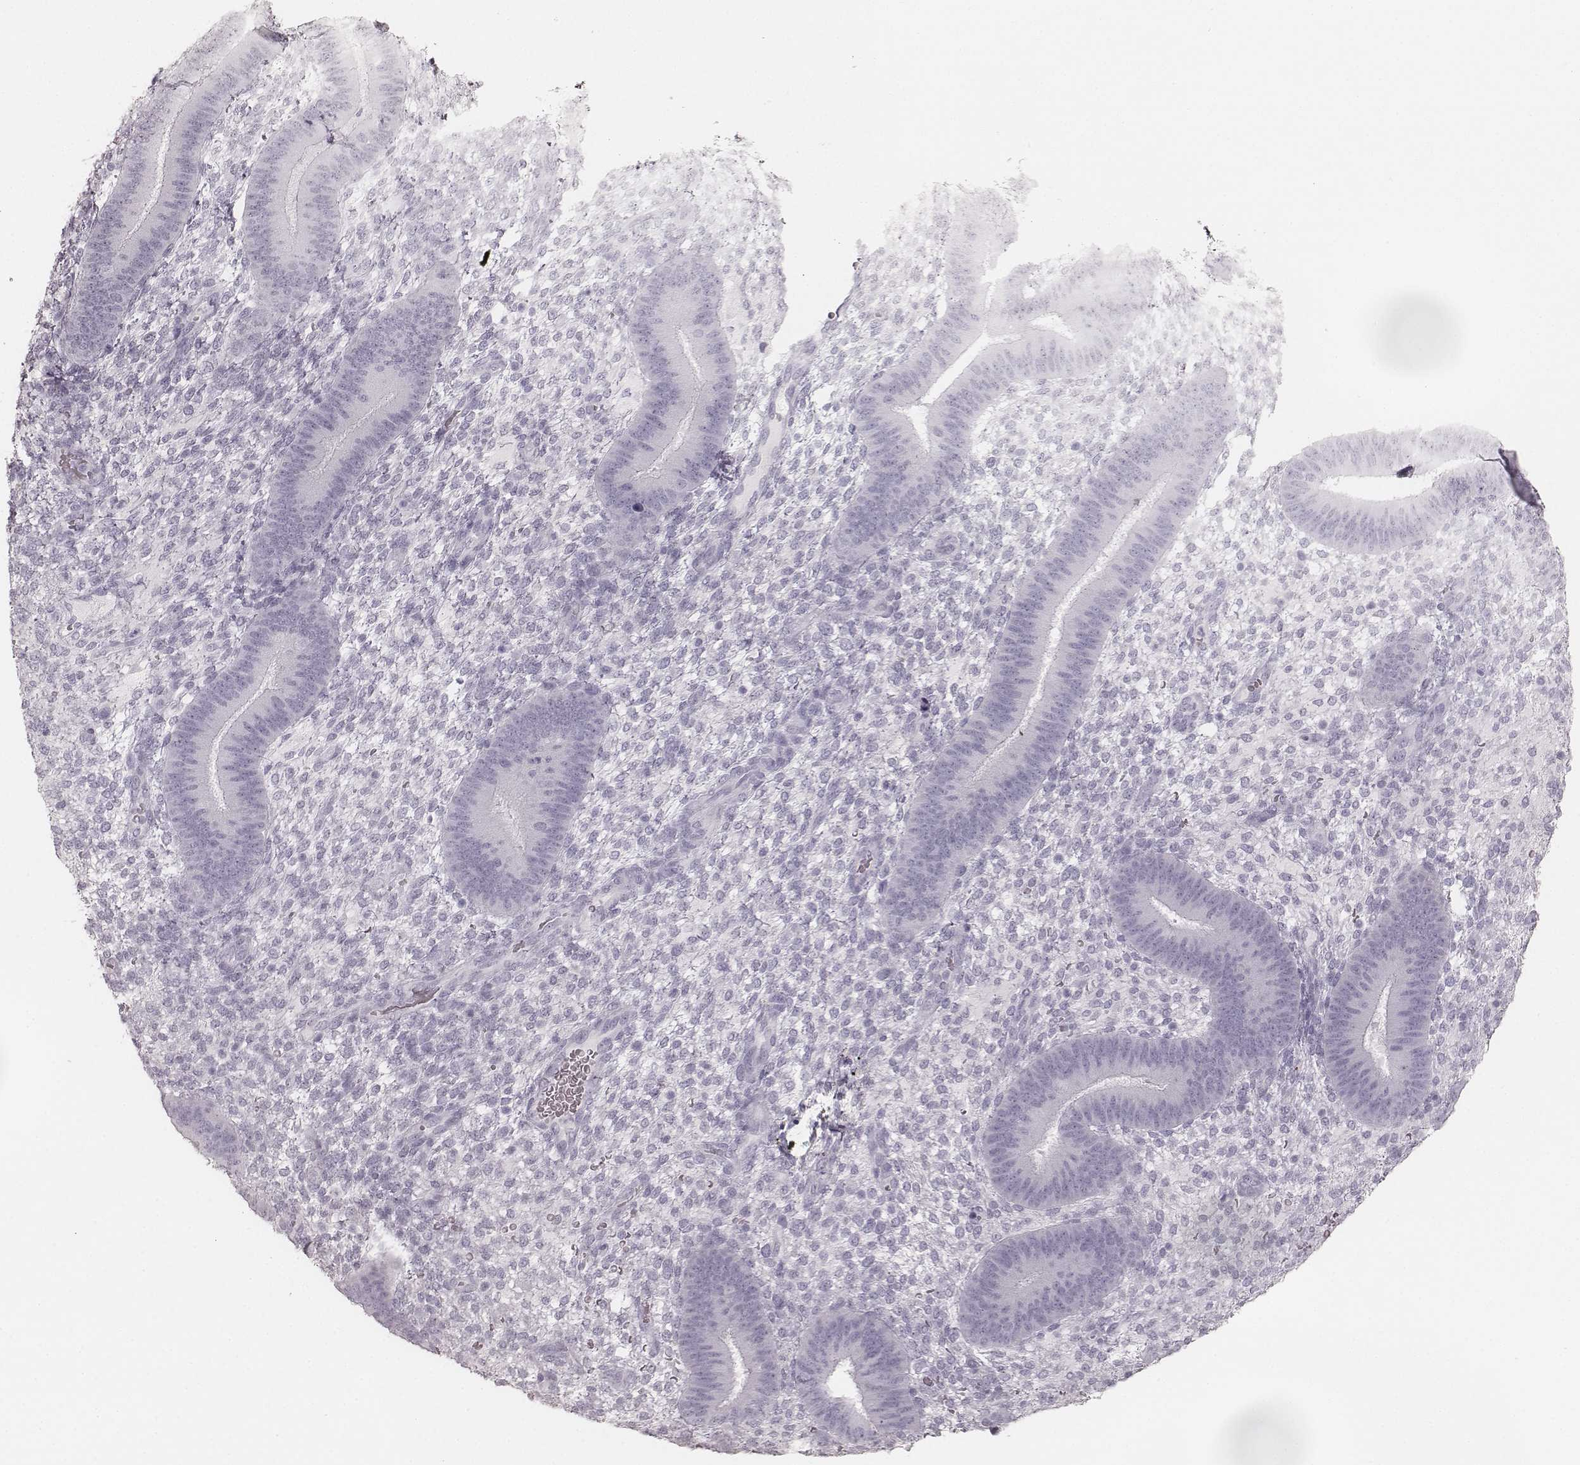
{"staining": {"intensity": "negative", "quantity": "none", "location": "none"}, "tissue": "endometrium", "cell_type": "Cells in endometrial stroma", "image_type": "normal", "snomed": [{"axis": "morphology", "description": "Normal tissue, NOS"}, {"axis": "topography", "description": "Endometrium"}], "caption": "DAB immunohistochemical staining of benign endometrium displays no significant positivity in cells in endometrial stroma. Brightfield microscopy of immunohistochemistry stained with DAB (3,3'-diaminobenzidine) (brown) and hematoxylin (blue), captured at high magnification.", "gene": "KRT34", "patient": {"sex": "female", "age": 39}}